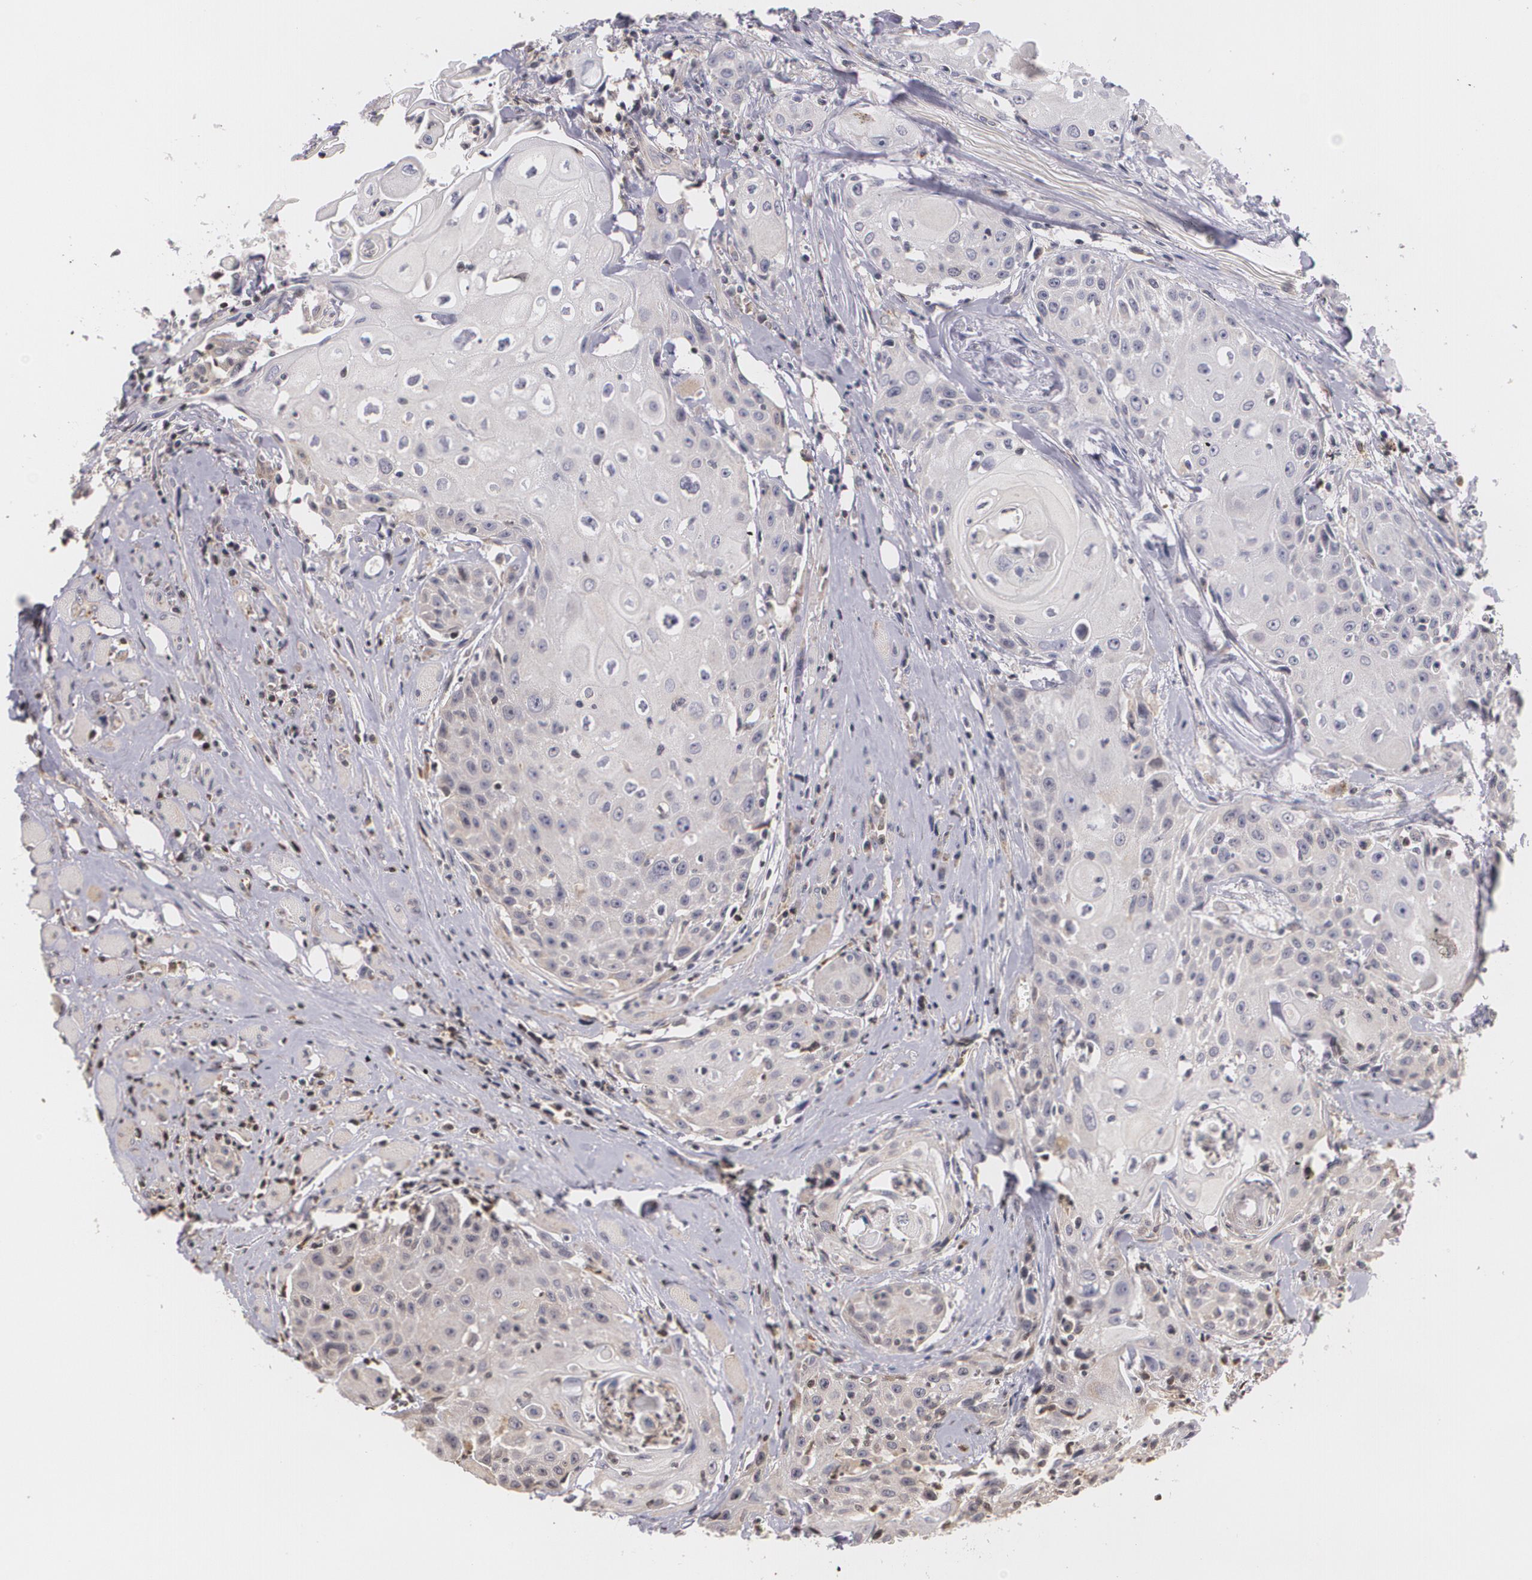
{"staining": {"intensity": "negative", "quantity": "none", "location": "none"}, "tissue": "head and neck cancer", "cell_type": "Tumor cells", "image_type": "cancer", "snomed": [{"axis": "morphology", "description": "Squamous cell carcinoma, NOS"}, {"axis": "topography", "description": "Oral tissue"}, {"axis": "topography", "description": "Head-Neck"}], "caption": "Human head and neck cancer stained for a protein using immunohistochemistry (IHC) shows no positivity in tumor cells.", "gene": "VAV3", "patient": {"sex": "female", "age": 82}}